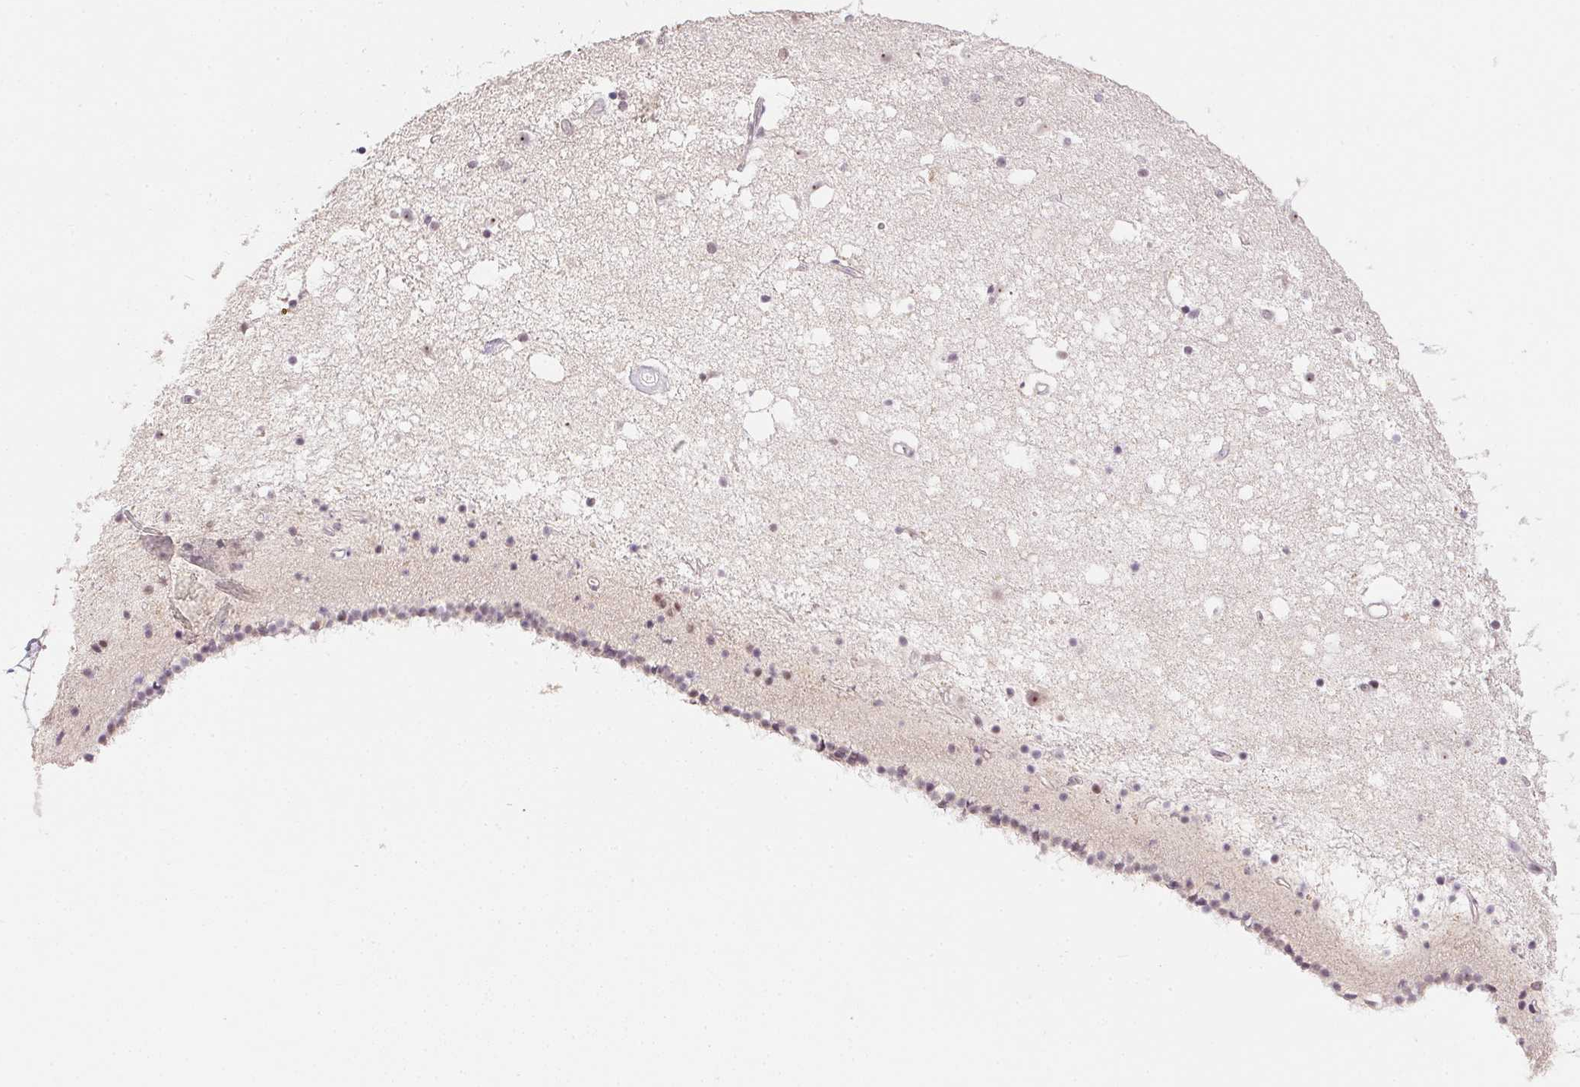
{"staining": {"intensity": "weak", "quantity": "<25%", "location": "nuclear"}, "tissue": "caudate", "cell_type": "Glial cells", "image_type": "normal", "snomed": [{"axis": "morphology", "description": "Normal tissue, NOS"}, {"axis": "topography", "description": "Lateral ventricle wall"}], "caption": "This histopathology image is of benign caudate stained with immunohistochemistry (IHC) to label a protein in brown with the nuclei are counter-stained blue. There is no positivity in glial cells.", "gene": "KDM4D", "patient": {"sex": "female", "age": 71}}